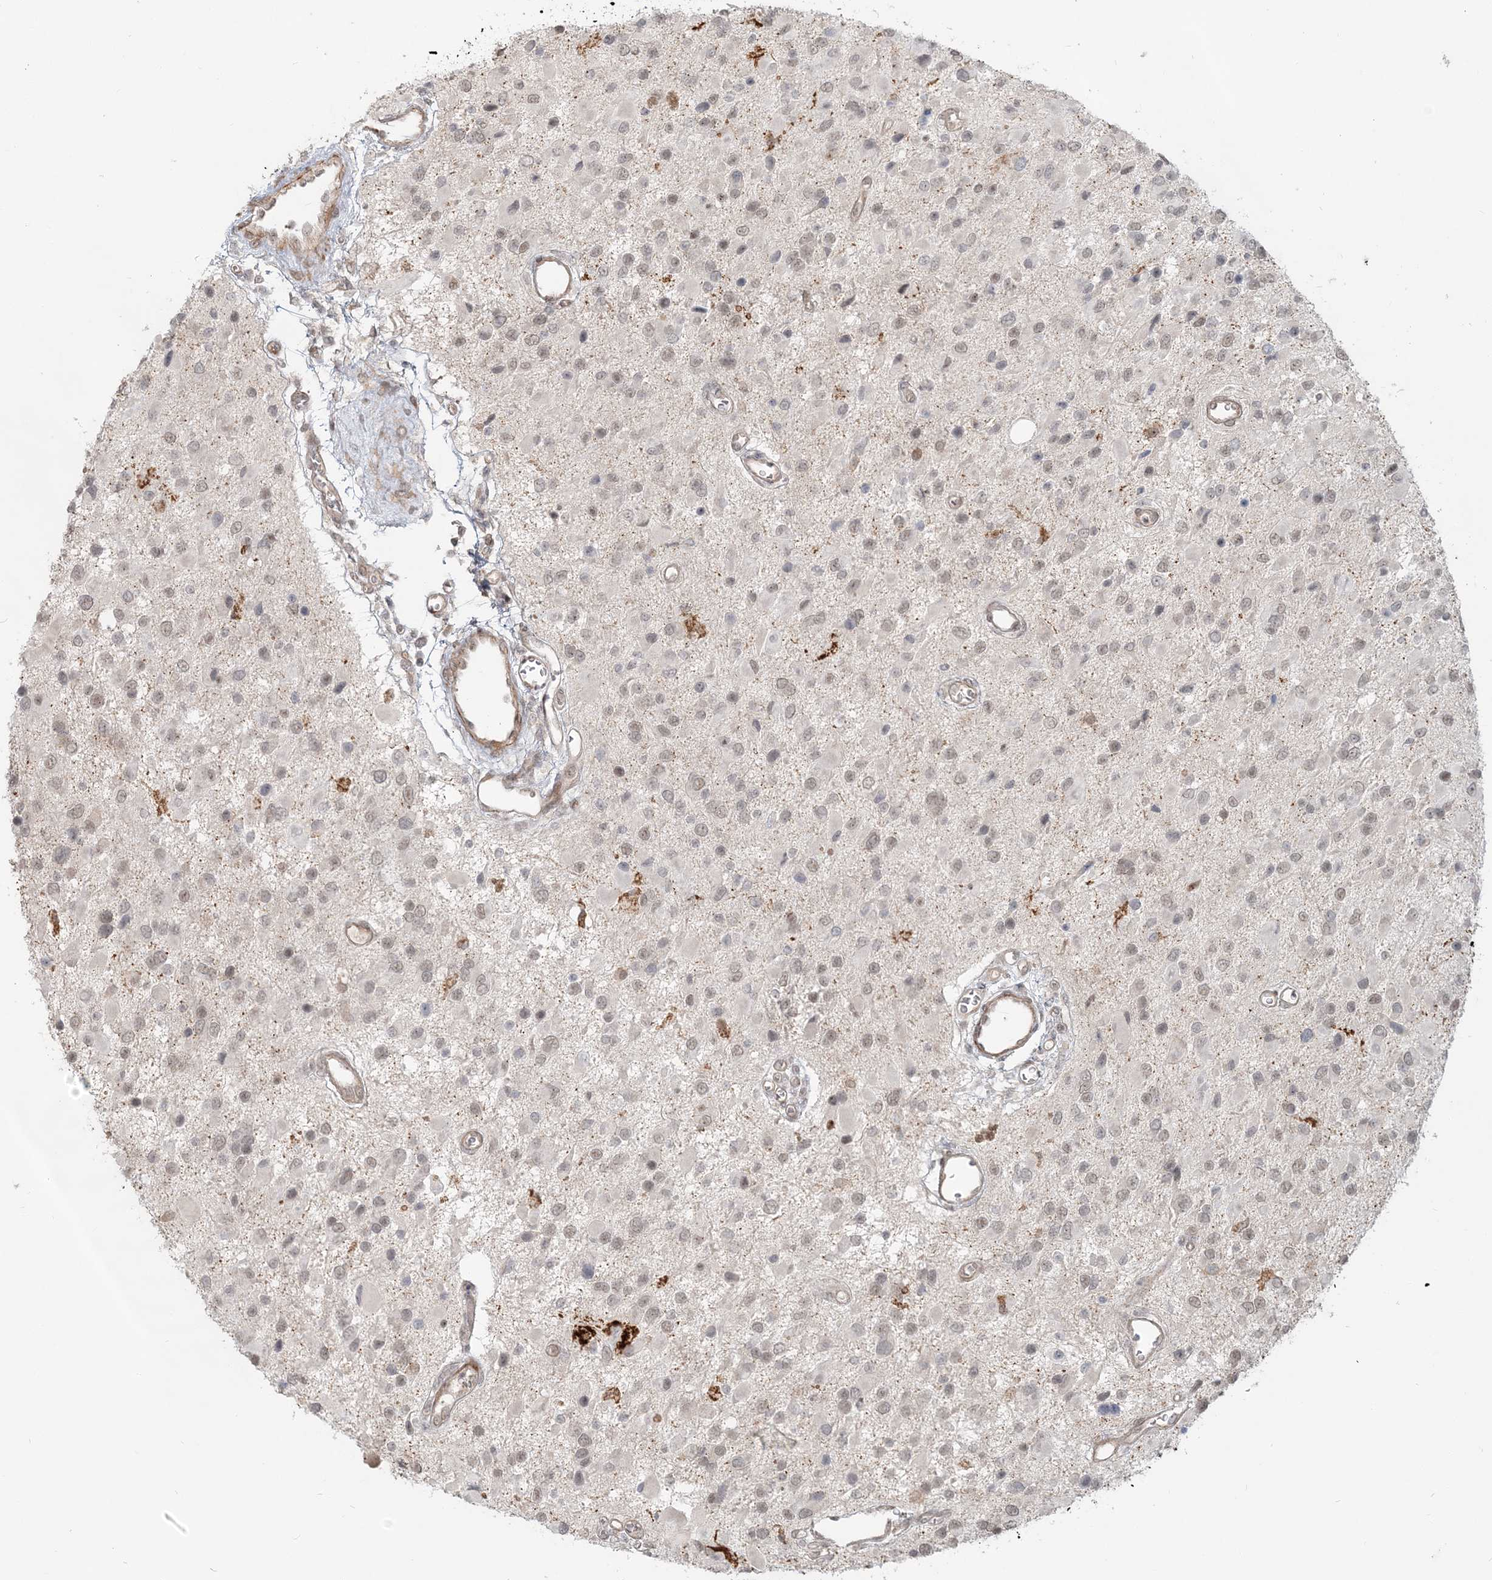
{"staining": {"intensity": "weak", "quantity": ">75%", "location": "nuclear"}, "tissue": "glioma", "cell_type": "Tumor cells", "image_type": "cancer", "snomed": [{"axis": "morphology", "description": "Glioma, malignant, High grade"}, {"axis": "topography", "description": "Brain"}], "caption": "This is a micrograph of immunohistochemistry (IHC) staining of high-grade glioma (malignant), which shows weak expression in the nuclear of tumor cells.", "gene": "SH3PXD2A", "patient": {"sex": "male", "age": 53}}